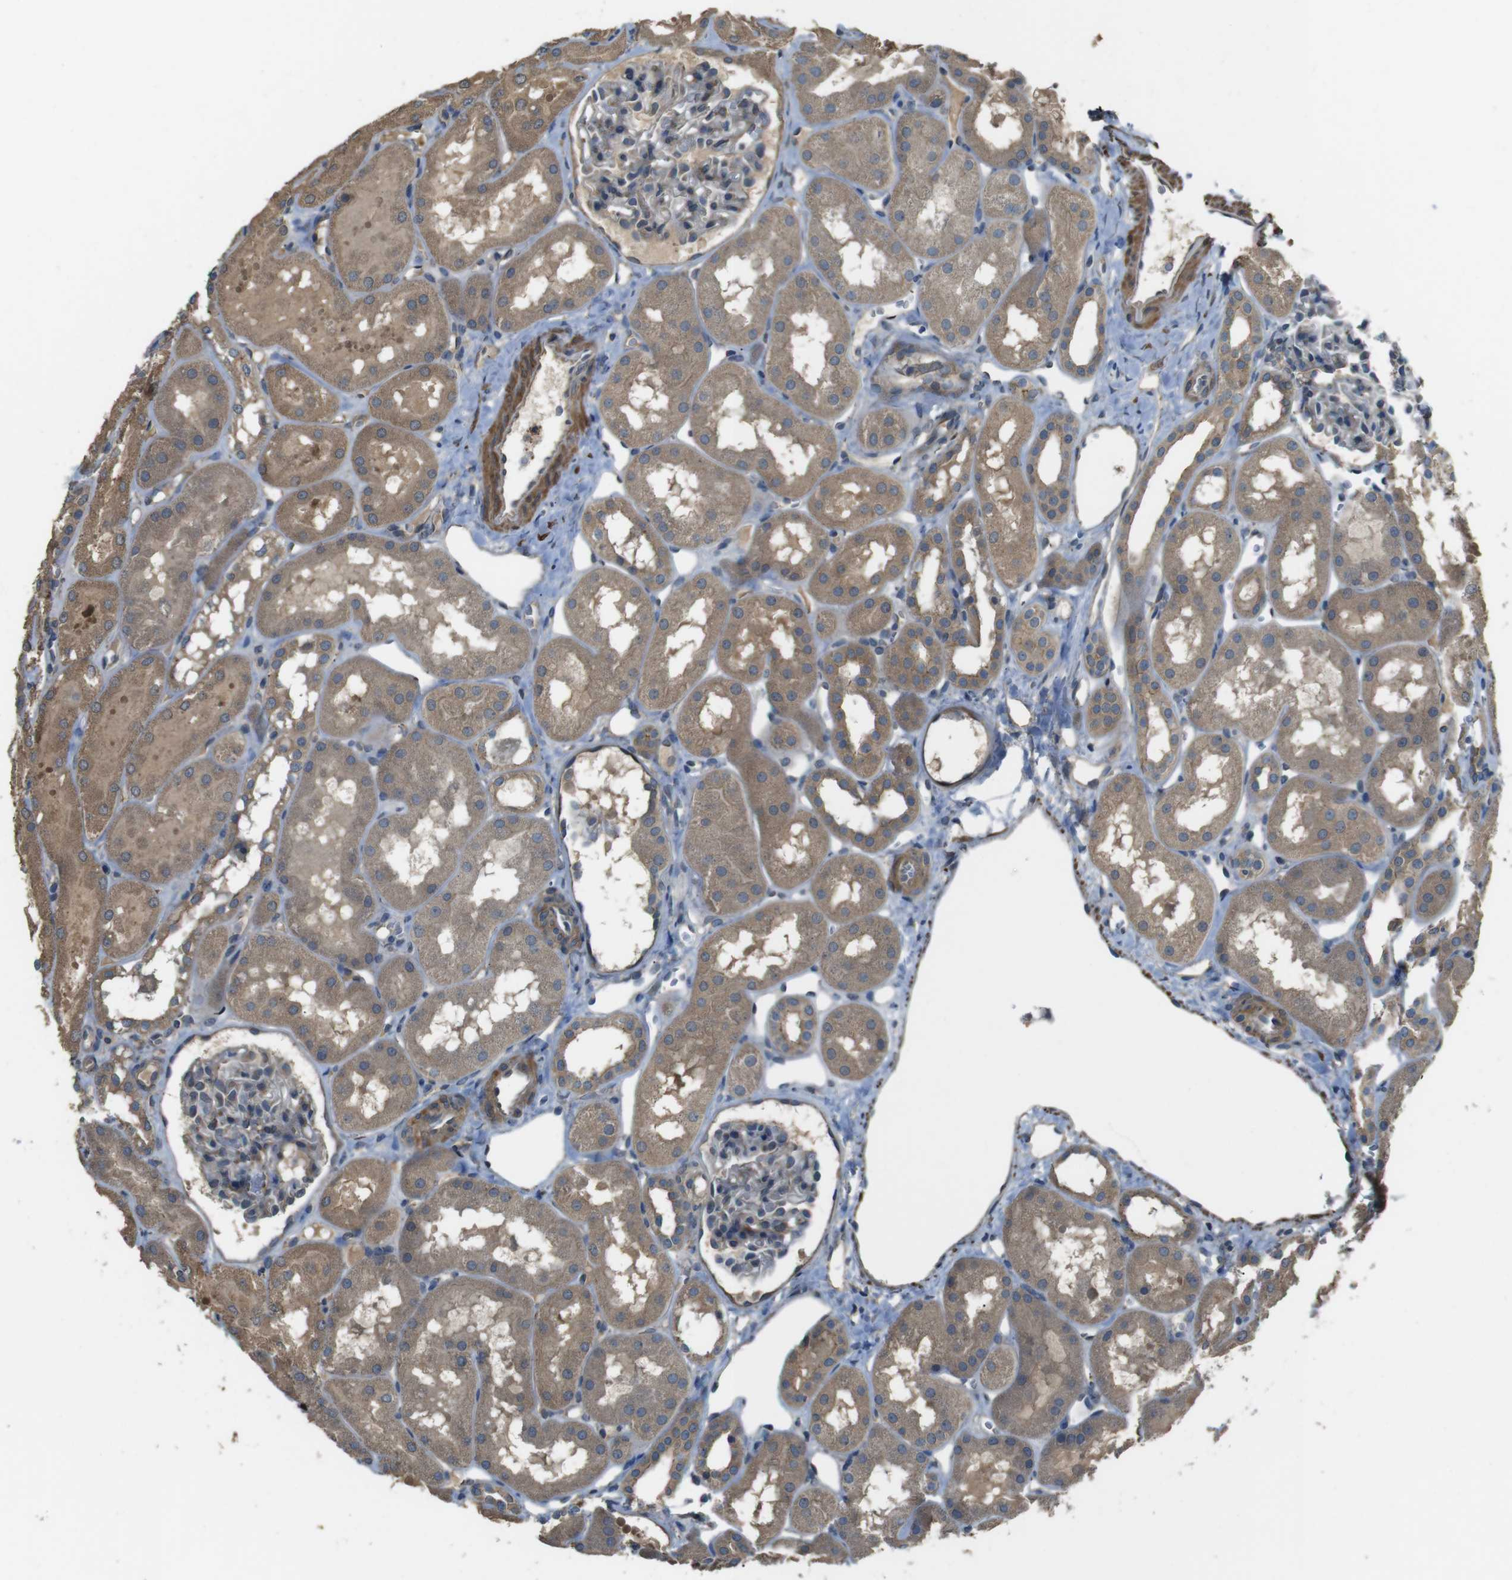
{"staining": {"intensity": "moderate", "quantity": "25%-75%", "location": "cytoplasmic/membranous"}, "tissue": "kidney", "cell_type": "Cells in glomeruli", "image_type": "normal", "snomed": [{"axis": "morphology", "description": "Normal tissue, NOS"}, {"axis": "topography", "description": "Kidney"}, {"axis": "topography", "description": "Urinary bladder"}], "caption": "High-magnification brightfield microscopy of unremarkable kidney stained with DAB (3,3'-diaminobenzidine) (brown) and counterstained with hematoxylin (blue). cells in glomeruli exhibit moderate cytoplasmic/membranous staining is appreciated in about25%-75% of cells. The protein of interest is shown in brown color, while the nuclei are stained blue.", "gene": "FUT2", "patient": {"sex": "male", "age": 16}}